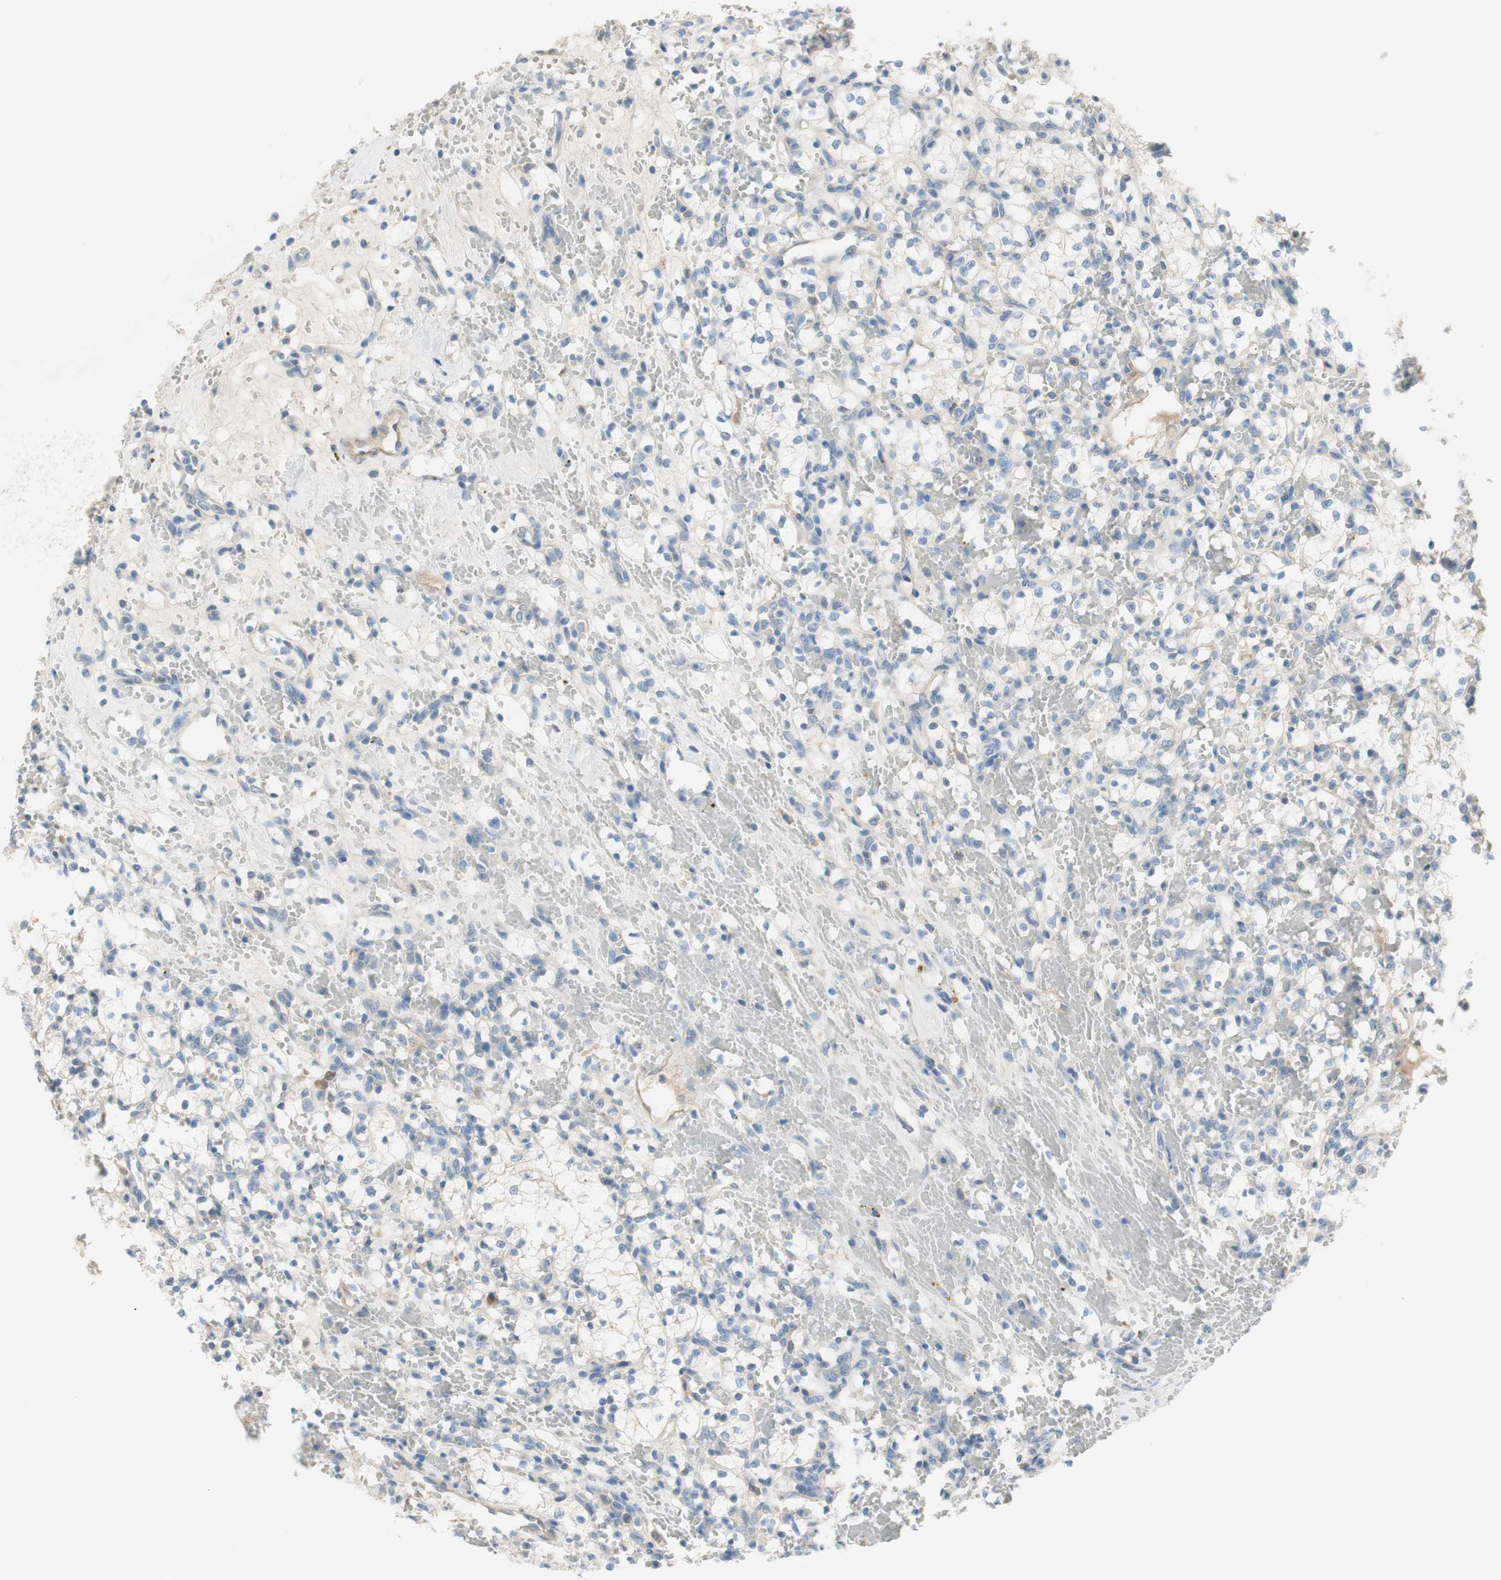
{"staining": {"intensity": "negative", "quantity": "none", "location": "none"}, "tissue": "renal cancer", "cell_type": "Tumor cells", "image_type": "cancer", "snomed": [{"axis": "morphology", "description": "Adenocarcinoma, NOS"}, {"axis": "topography", "description": "Kidney"}], "caption": "Histopathology image shows no significant protein expression in tumor cells of renal adenocarcinoma.", "gene": "FDFT1", "patient": {"sex": "female", "age": 60}}